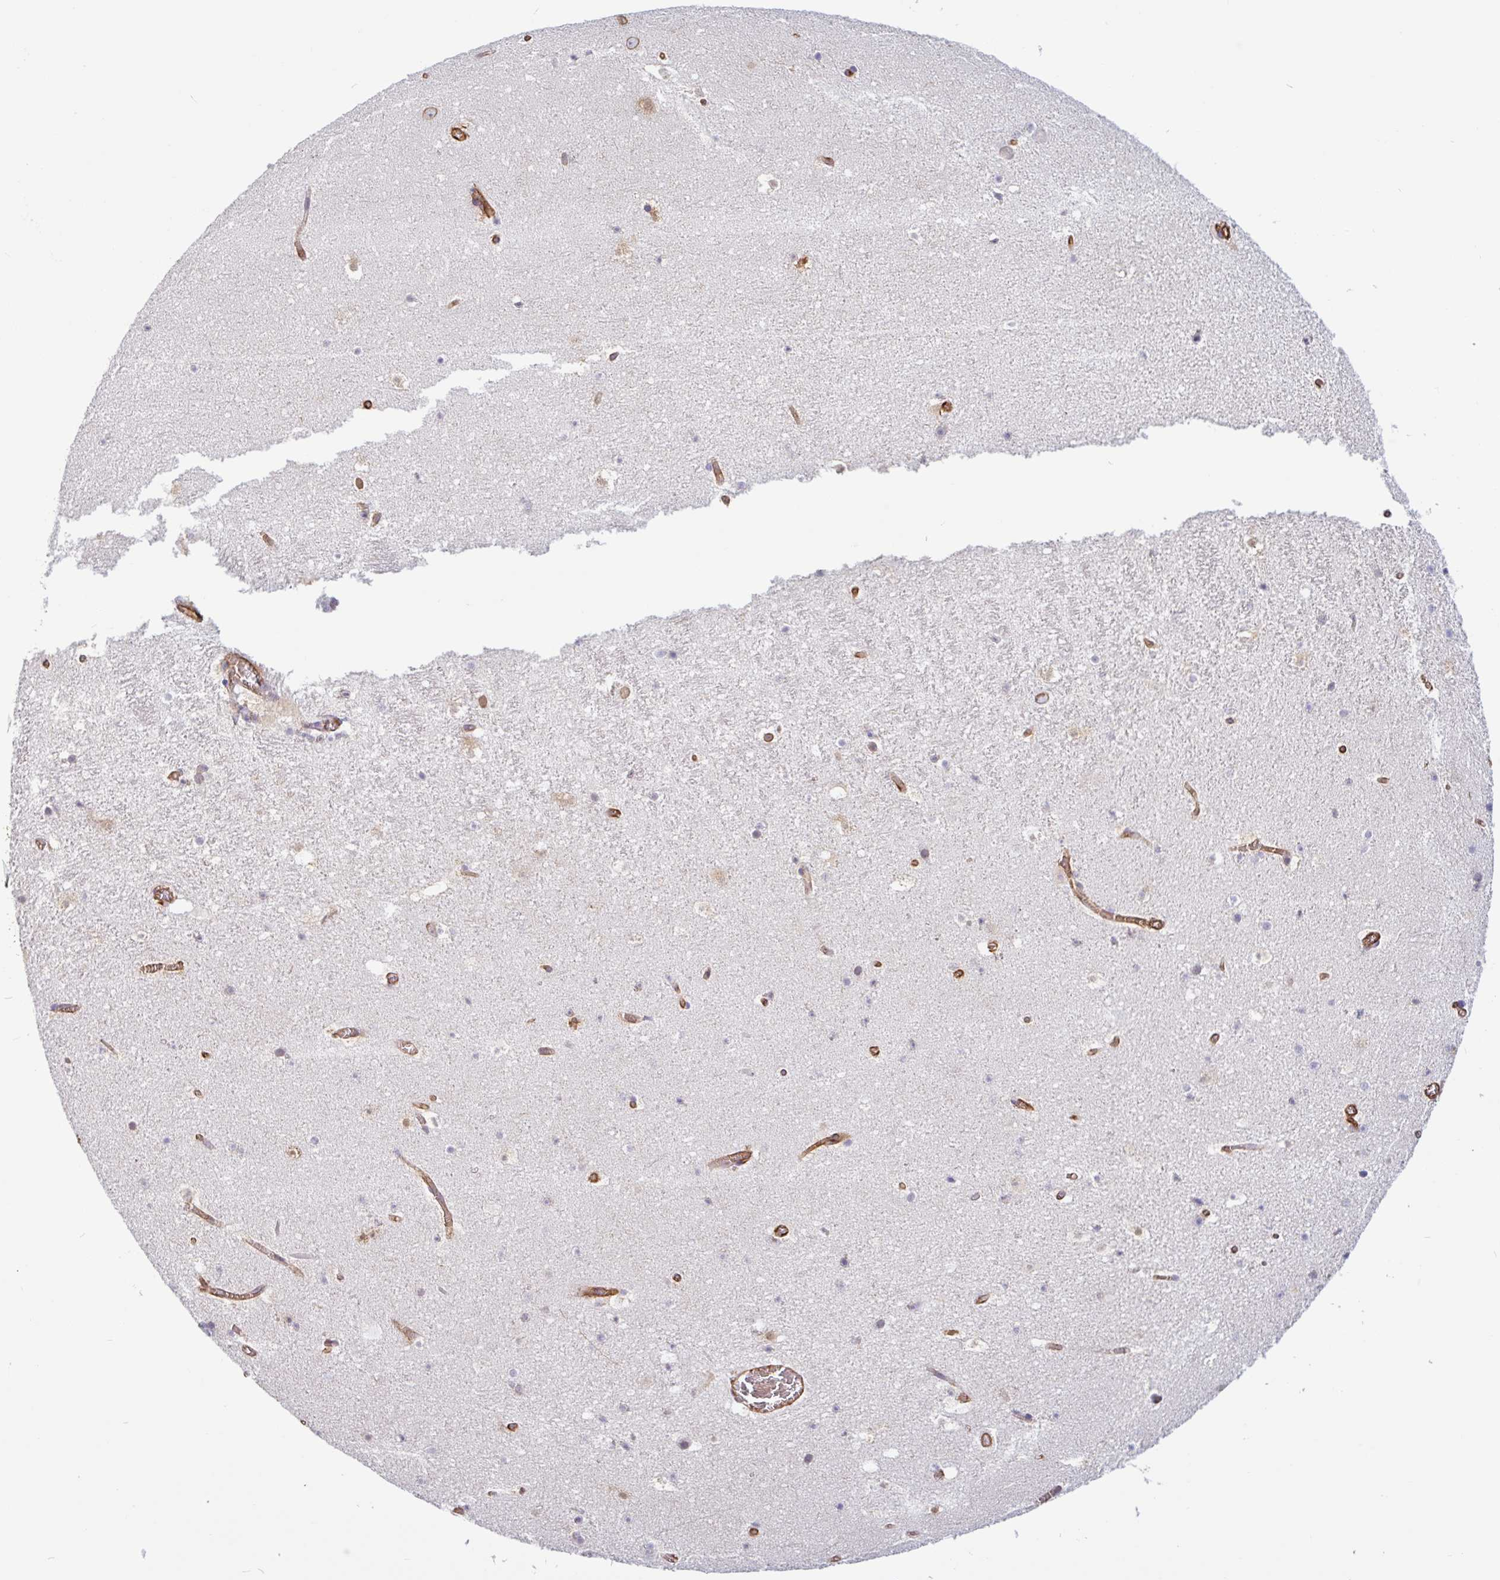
{"staining": {"intensity": "moderate", "quantity": "<25%", "location": "cytoplasmic/membranous,nuclear"}, "tissue": "hippocampus", "cell_type": "Glial cells", "image_type": "normal", "snomed": [{"axis": "morphology", "description": "Normal tissue, NOS"}, {"axis": "topography", "description": "Hippocampus"}], "caption": "Benign hippocampus exhibits moderate cytoplasmic/membranous,nuclear staining in about <25% of glial cells (DAB (3,3'-diaminobenzidine) = brown stain, brightfield microscopy at high magnification)..", "gene": "PPFIA1", "patient": {"sex": "female", "age": 42}}